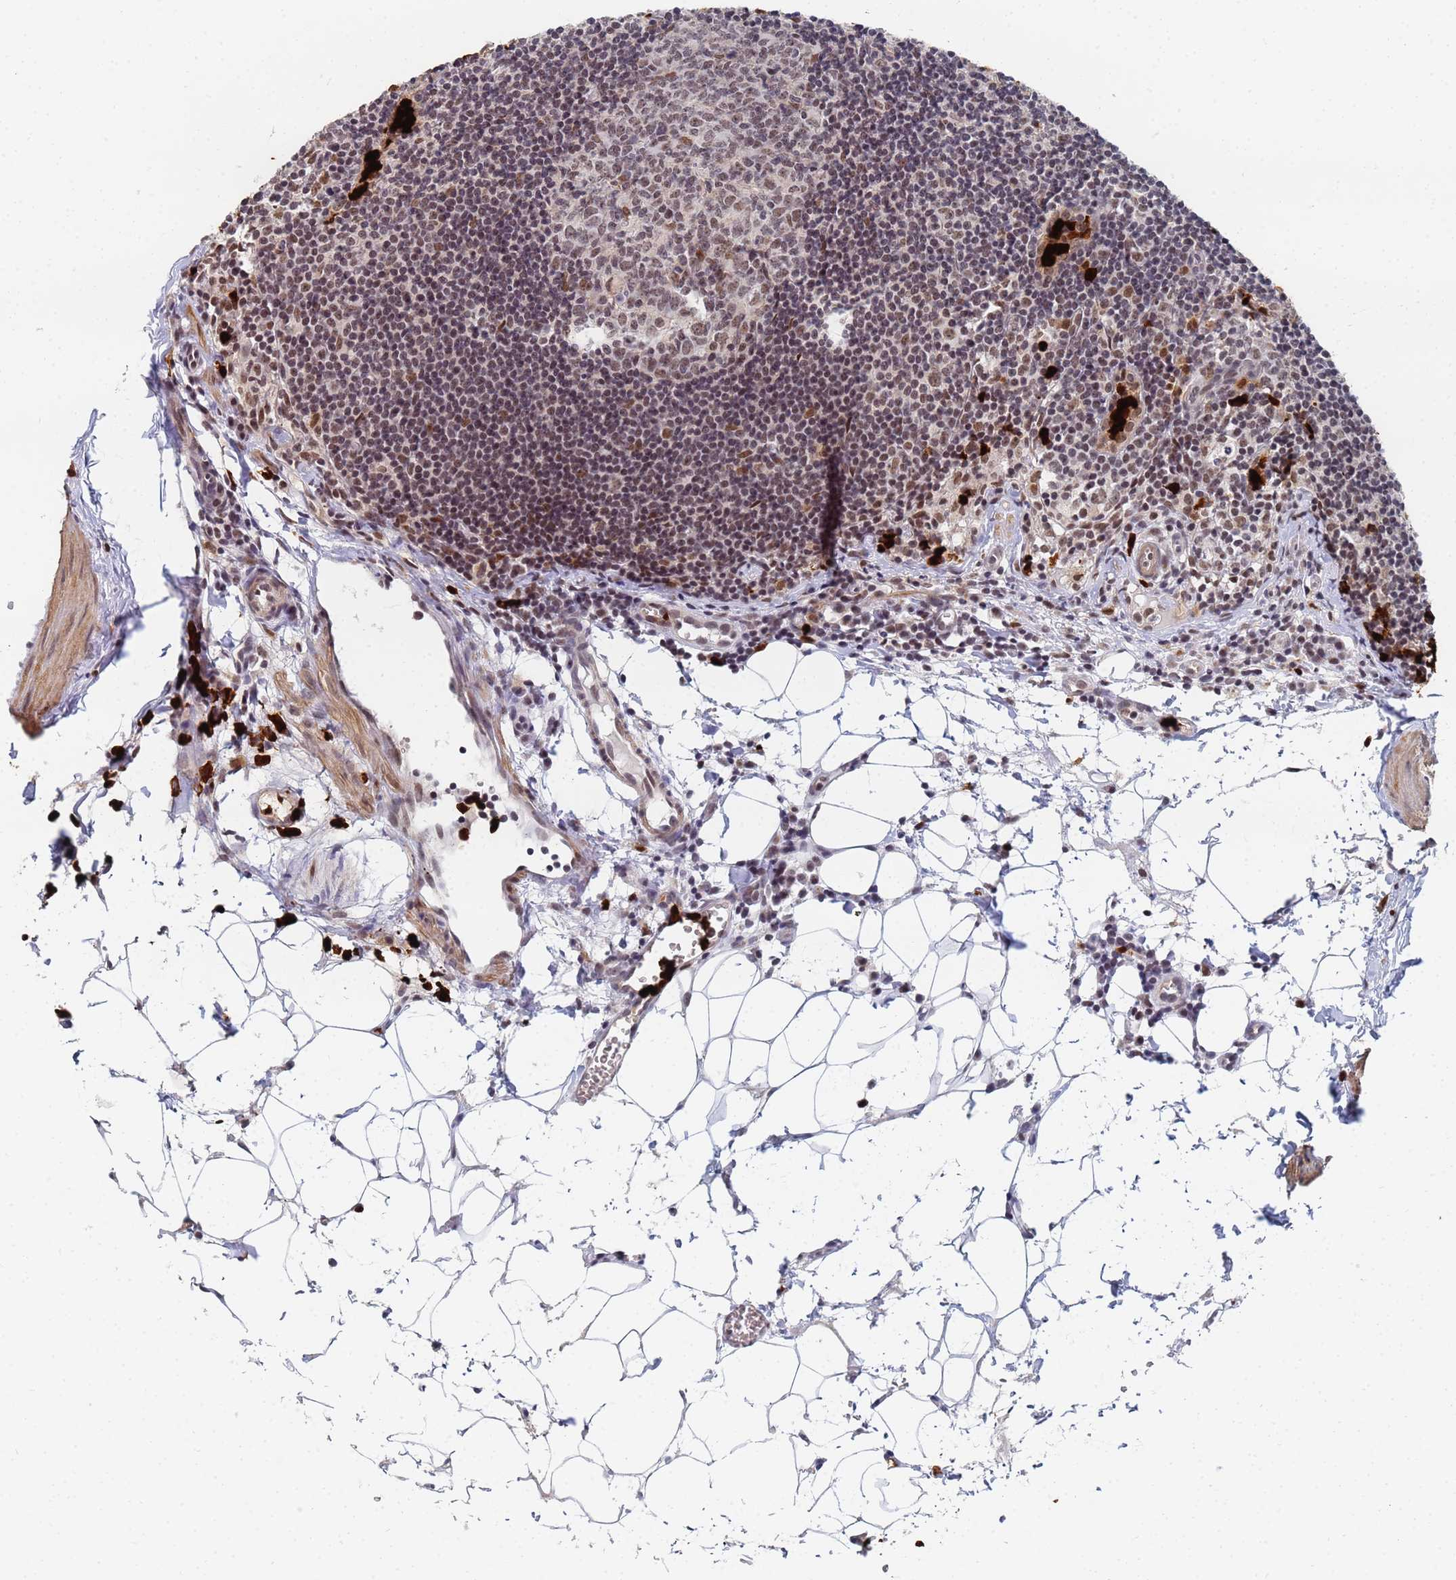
{"staining": {"intensity": "weak", "quantity": "25%-75%", "location": "cytoplasmic/membranous,nuclear"}, "tissue": "lymph node", "cell_type": "Germinal center cells", "image_type": "normal", "snomed": [{"axis": "morphology", "description": "Normal tissue, NOS"}, {"axis": "topography", "description": "Lymph node"}], "caption": "Normal lymph node demonstrates weak cytoplasmic/membranous,nuclear staining in about 25%-75% of germinal center cells, visualized by immunohistochemistry.", "gene": "MTCL1", "patient": {"sex": "female", "age": 27}}